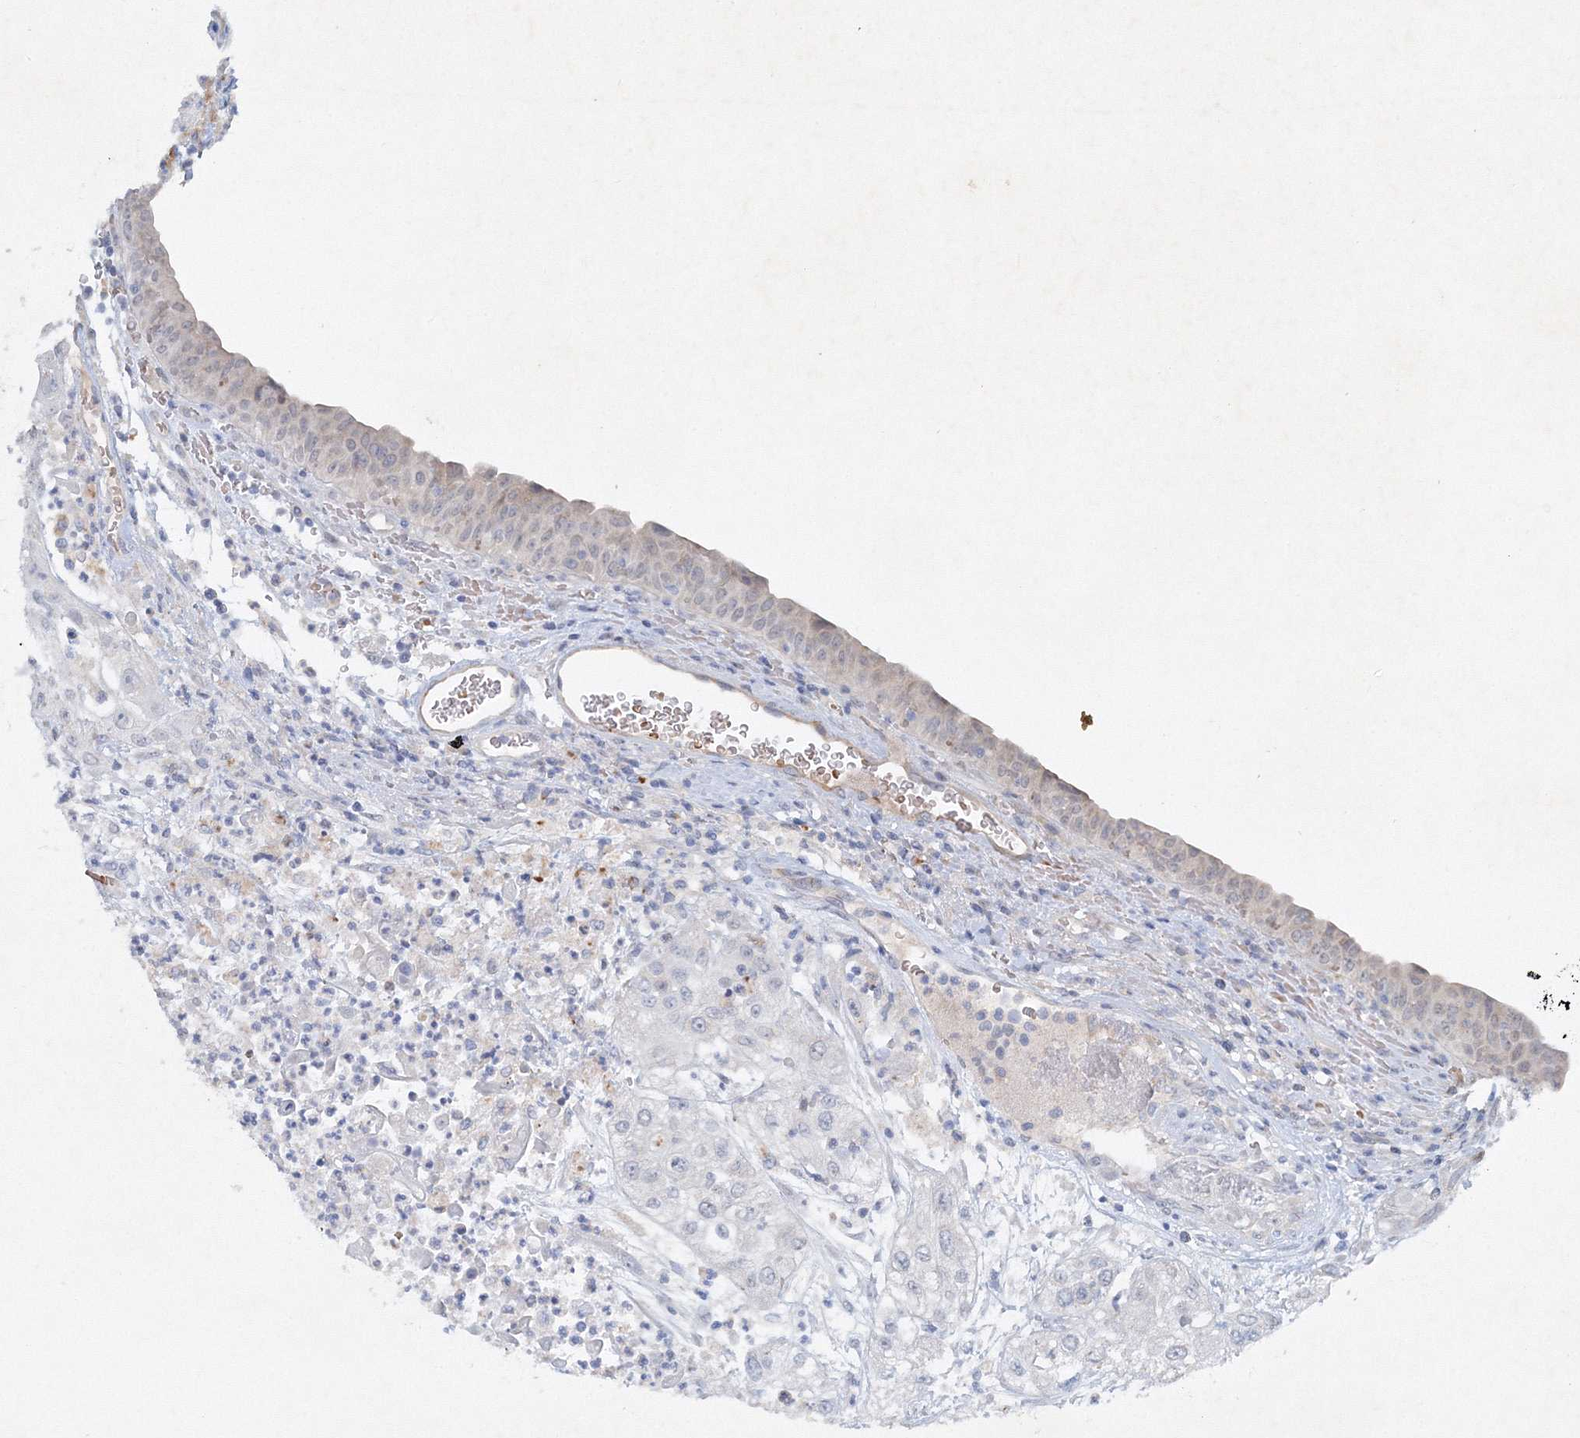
{"staining": {"intensity": "negative", "quantity": "none", "location": "none"}, "tissue": "urothelial cancer", "cell_type": "Tumor cells", "image_type": "cancer", "snomed": [{"axis": "morphology", "description": "Urothelial carcinoma, High grade"}, {"axis": "topography", "description": "Urinary bladder"}], "caption": "Immunohistochemistry photomicrograph of neoplastic tissue: urothelial cancer stained with DAB (3,3'-diaminobenzidine) shows no significant protein staining in tumor cells. (Stains: DAB (3,3'-diaminobenzidine) IHC with hematoxylin counter stain, Microscopy: brightfield microscopy at high magnification).", "gene": "SH3BP5", "patient": {"sex": "female", "age": 79}}